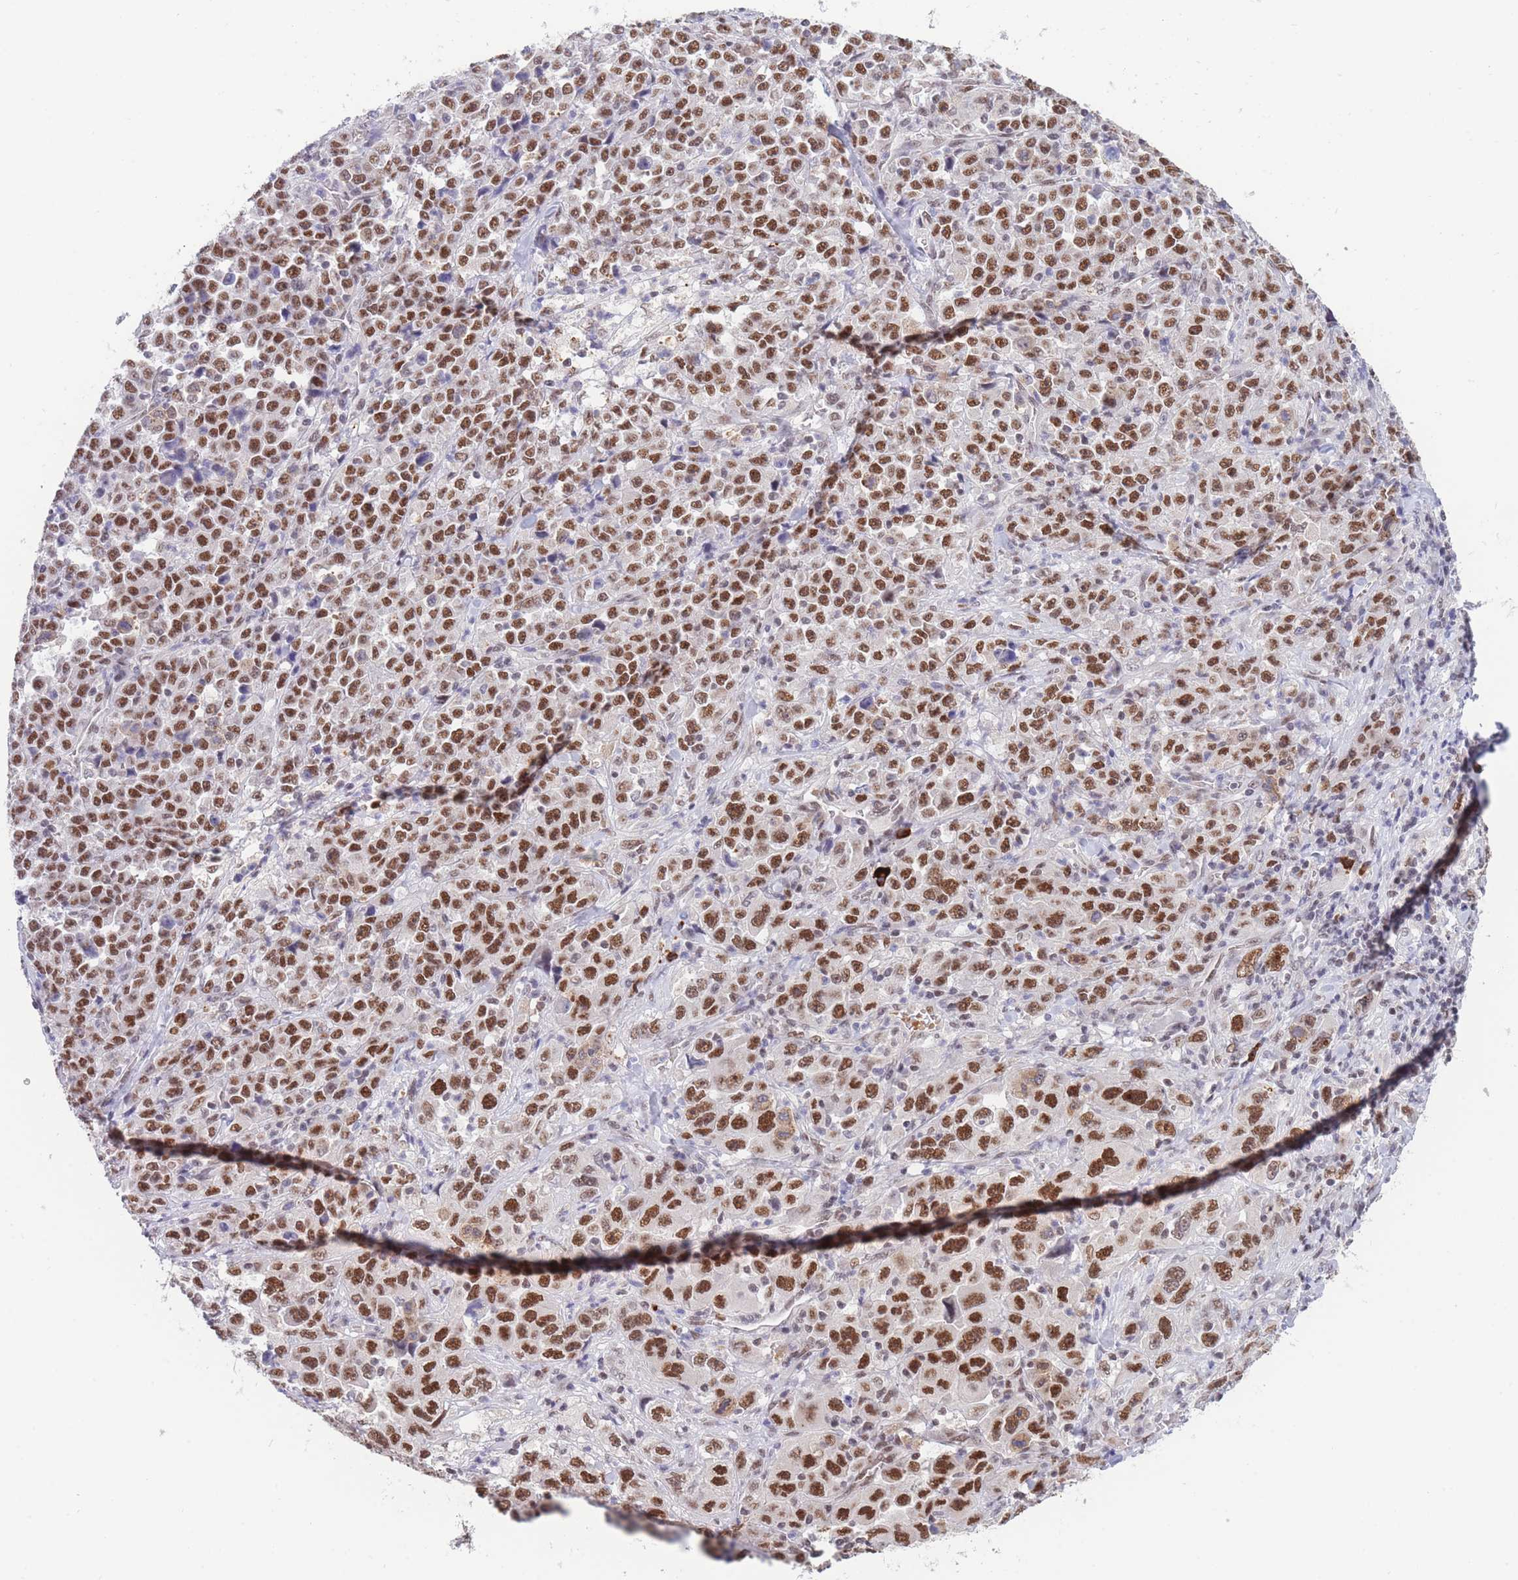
{"staining": {"intensity": "strong", "quantity": ">75%", "location": "nuclear"}, "tissue": "stomach cancer", "cell_type": "Tumor cells", "image_type": "cancer", "snomed": [{"axis": "morphology", "description": "Normal tissue, NOS"}, {"axis": "morphology", "description": "Adenocarcinoma, NOS"}, {"axis": "topography", "description": "Stomach, upper"}, {"axis": "topography", "description": "Stomach"}], "caption": "Stomach adenocarcinoma tissue shows strong nuclear positivity in approximately >75% of tumor cells", "gene": "SMAD9", "patient": {"sex": "male", "age": 59}}